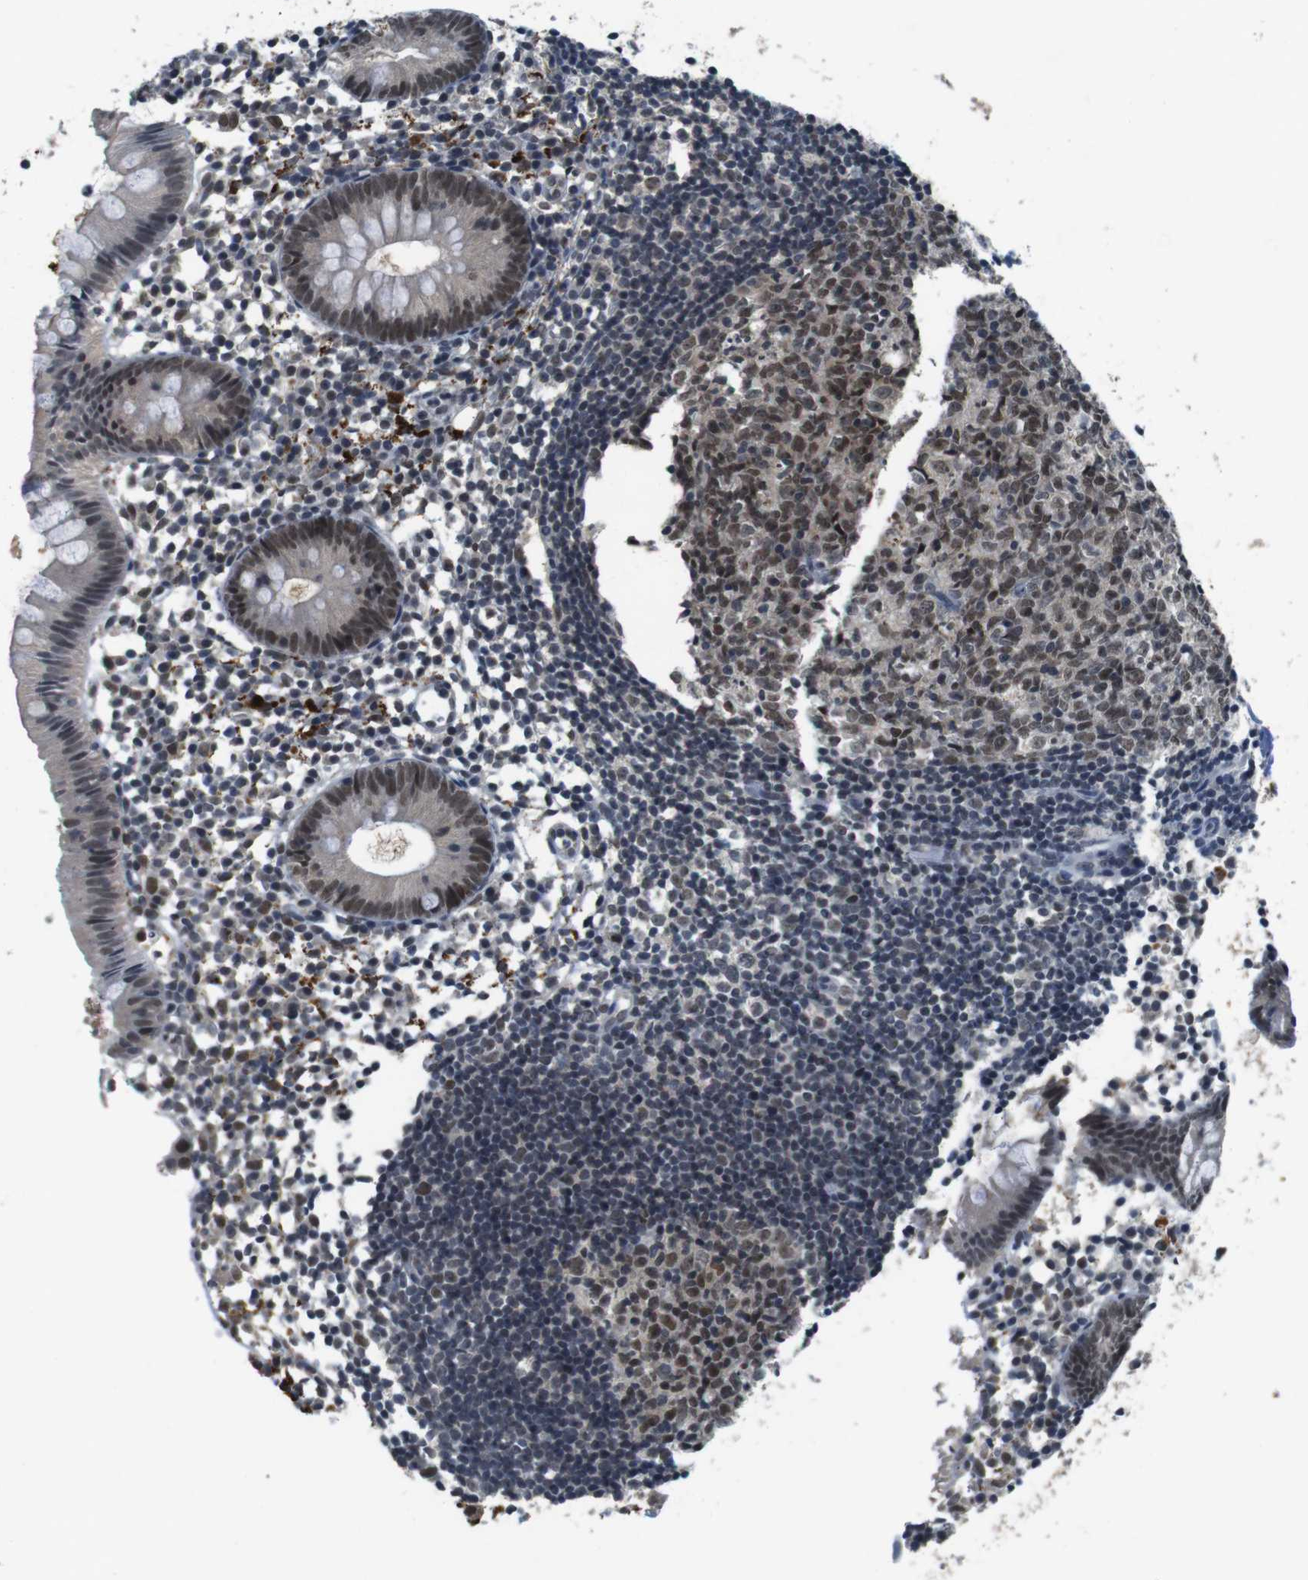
{"staining": {"intensity": "moderate", "quantity": "25%-75%", "location": "nuclear"}, "tissue": "appendix", "cell_type": "Glandular cells", "image_type": "normal", "snomed": [{"axis": "morphology", "description": "Normal tissue, NOS"}, {"axis": "topography", "description": "Appendix"}], "caption": "Immunohistochemical staining of unremarkable human appendix demonstrates moderate nuclear protein staining in about 25%-75% of glandular cells.", "gene": "USP7", "patient": {"sex": "female", "age": 20}}